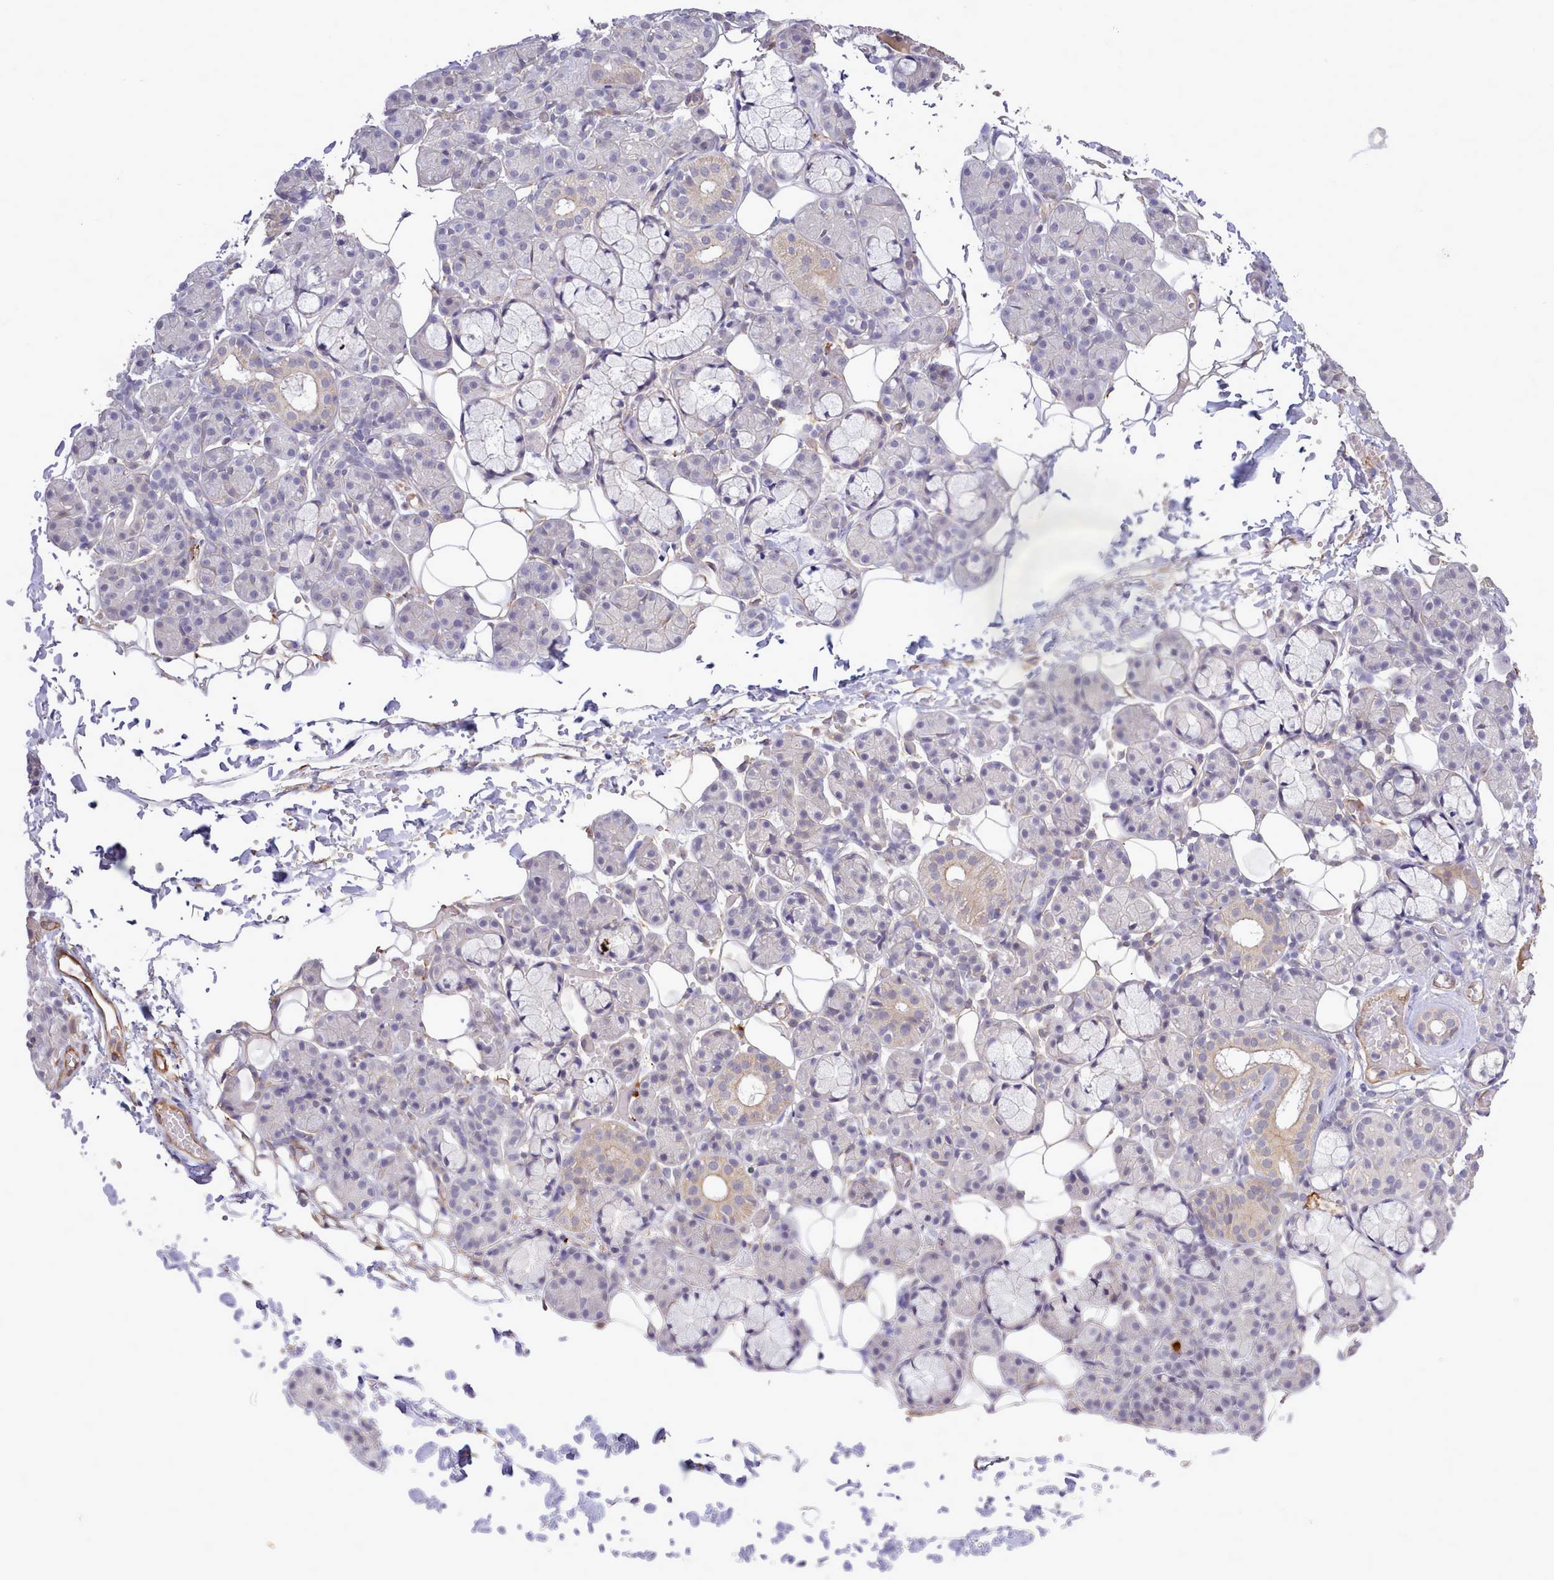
{"staining": {"intensity": "negative", "quantity": "none", "location": "none"}, "tissue": "salivary gland", "cell_type": "Glandular cells", "image_type": "normal", "snomed": [{"axis": "morphology", "description": "Normal tissue, NOS"}, {"axis": "topography", "description": "Salivary gland"}], "caption": "This histopathology image is of normal salivary gland stained with immunohistochemistry (IHC) to label a protein in brown with the nuclei are counter-stained blue. There is no staining in glandular cells.", "gene": "ZC3H13", "patient": {"sex": "male", "age": 63}}